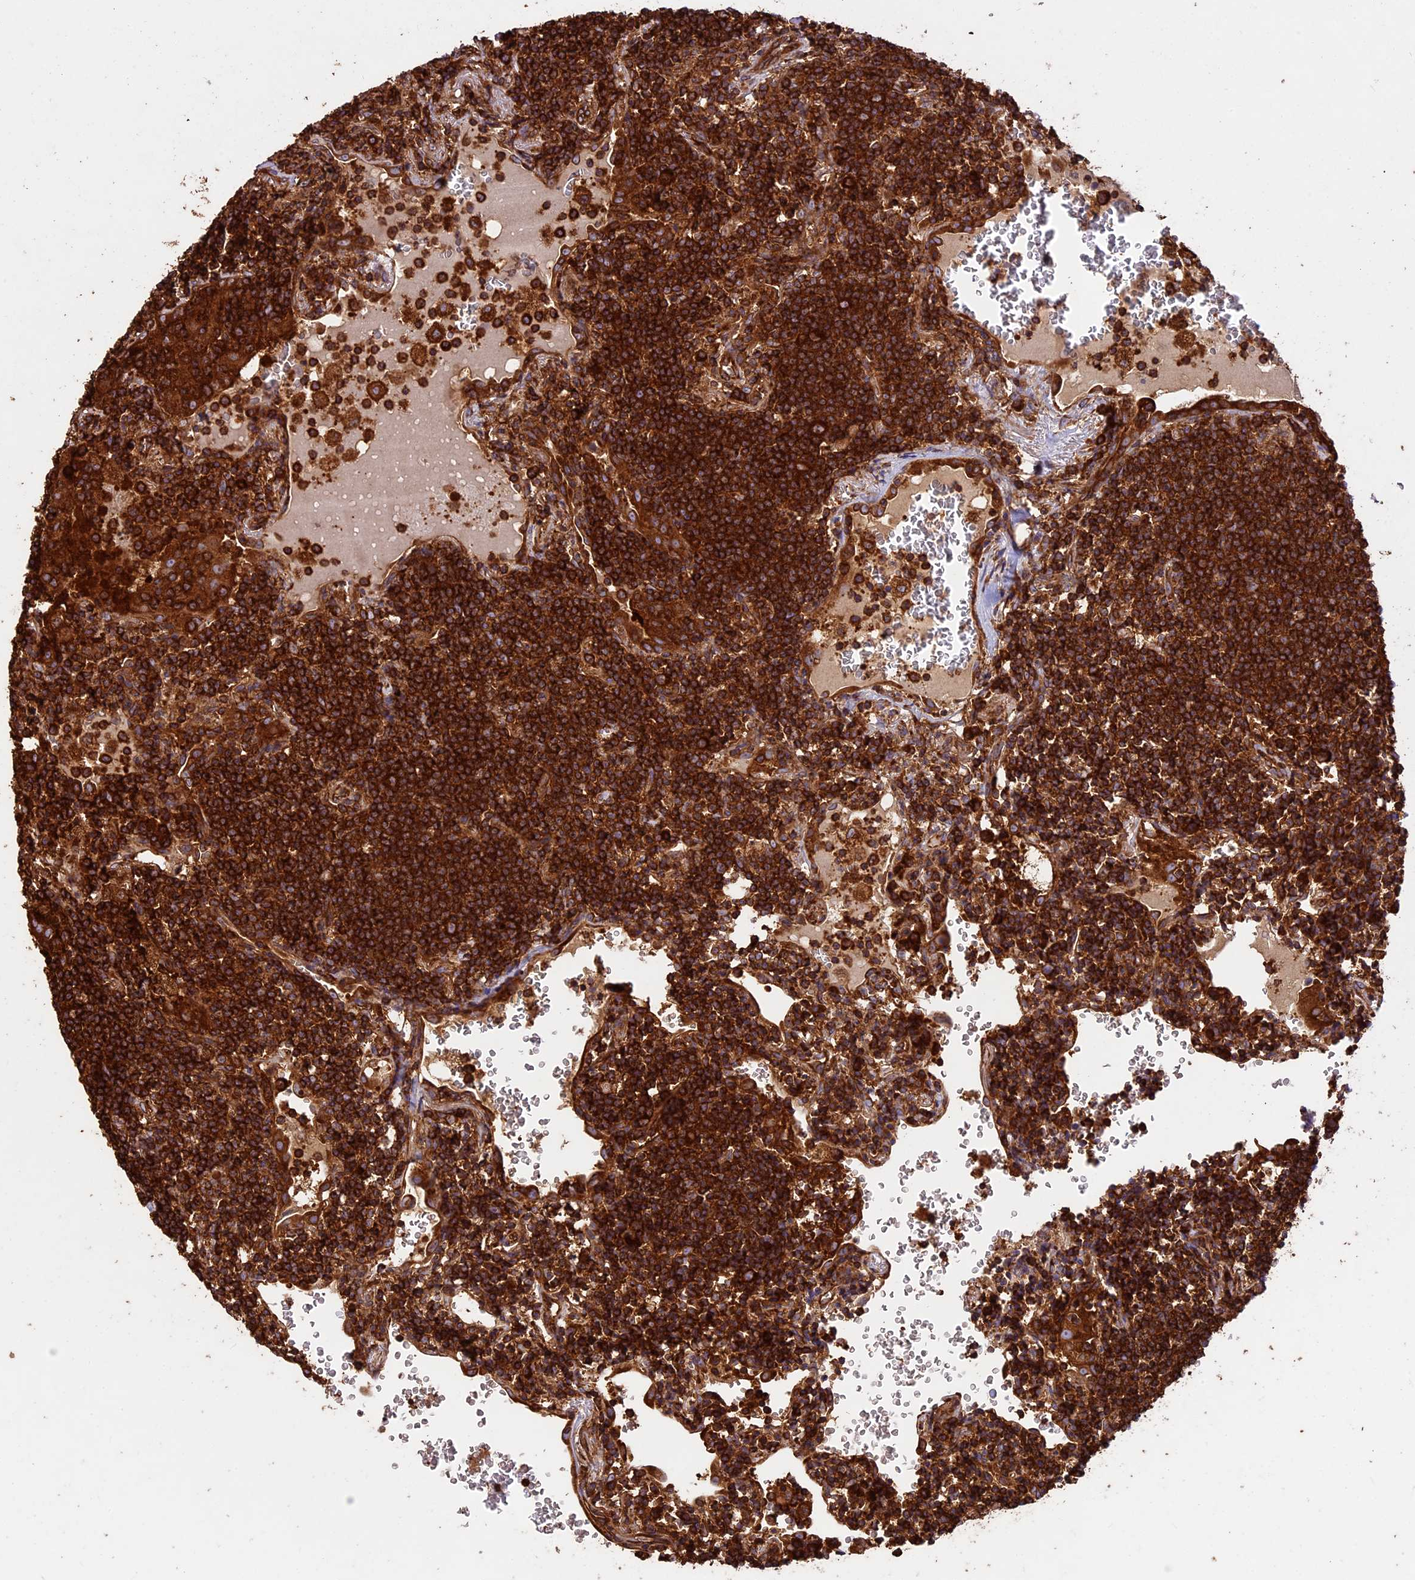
{"staining": {"intensity": "strong", "quantity": ">75%", "location": "cytoplasmic/membranous"}, "tissue": "lymphoma", "cell_type": "Tumor cells", "image_type": "cancer", "snomed": [{"axis": "morphology", "description": "Malignant lymphoma, non-Hodgkin's type, Low grade"}, {"axis": "topography", "description": "Lung"}], "caption": "Malignant lymphoma, non-Hodgkin's type (low-grade) stained with DAB (3,3'-diaminobenzidine) immunohistochemistry (IHC) exhibits high levels of strong cytoplasmic/membranous staining in approximately >75% of tumor cells.", "gene": "KARS1", "patient": {"sex": "female", "age": 71}}